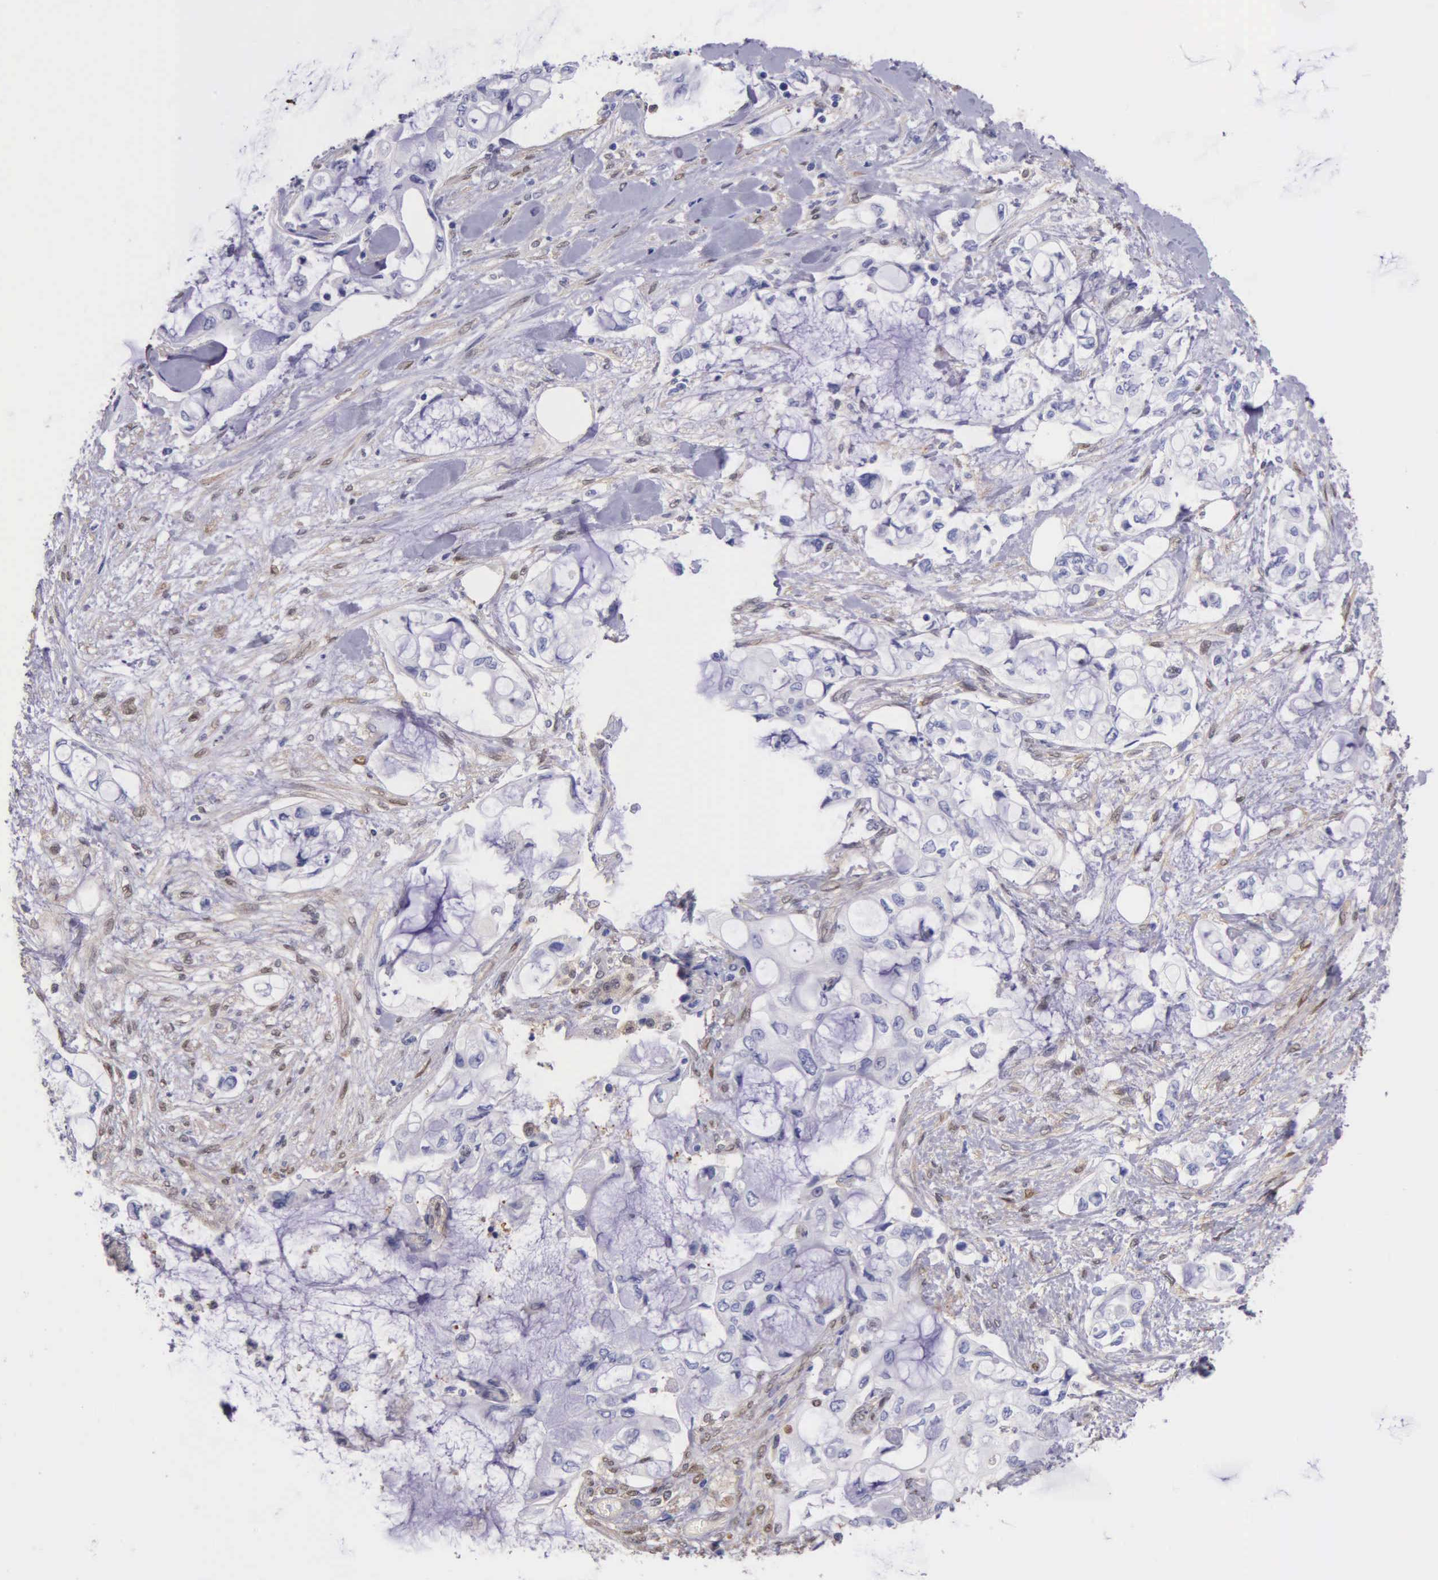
{"staining": {"intensity": "negative", "quantity": "none", "location": "none"}, "tissue": "pancreatic cancer", "cell_type": "Tumor cells", "image_type": "cancer", "snomed": [{"axis": "morphology", "description": "Adenocarcinoma, NOS"}, {"axis": "topography", "description": "Pancreas"}], "caption": "This is a photomicrograph of immunohistochemistry (IHC) staining of pancreatic cancer (adenocarcinoma), which shows no expression in tumor cells.", "gene": "GSTT2", "patient": {"sex": "female", "age": 70}}